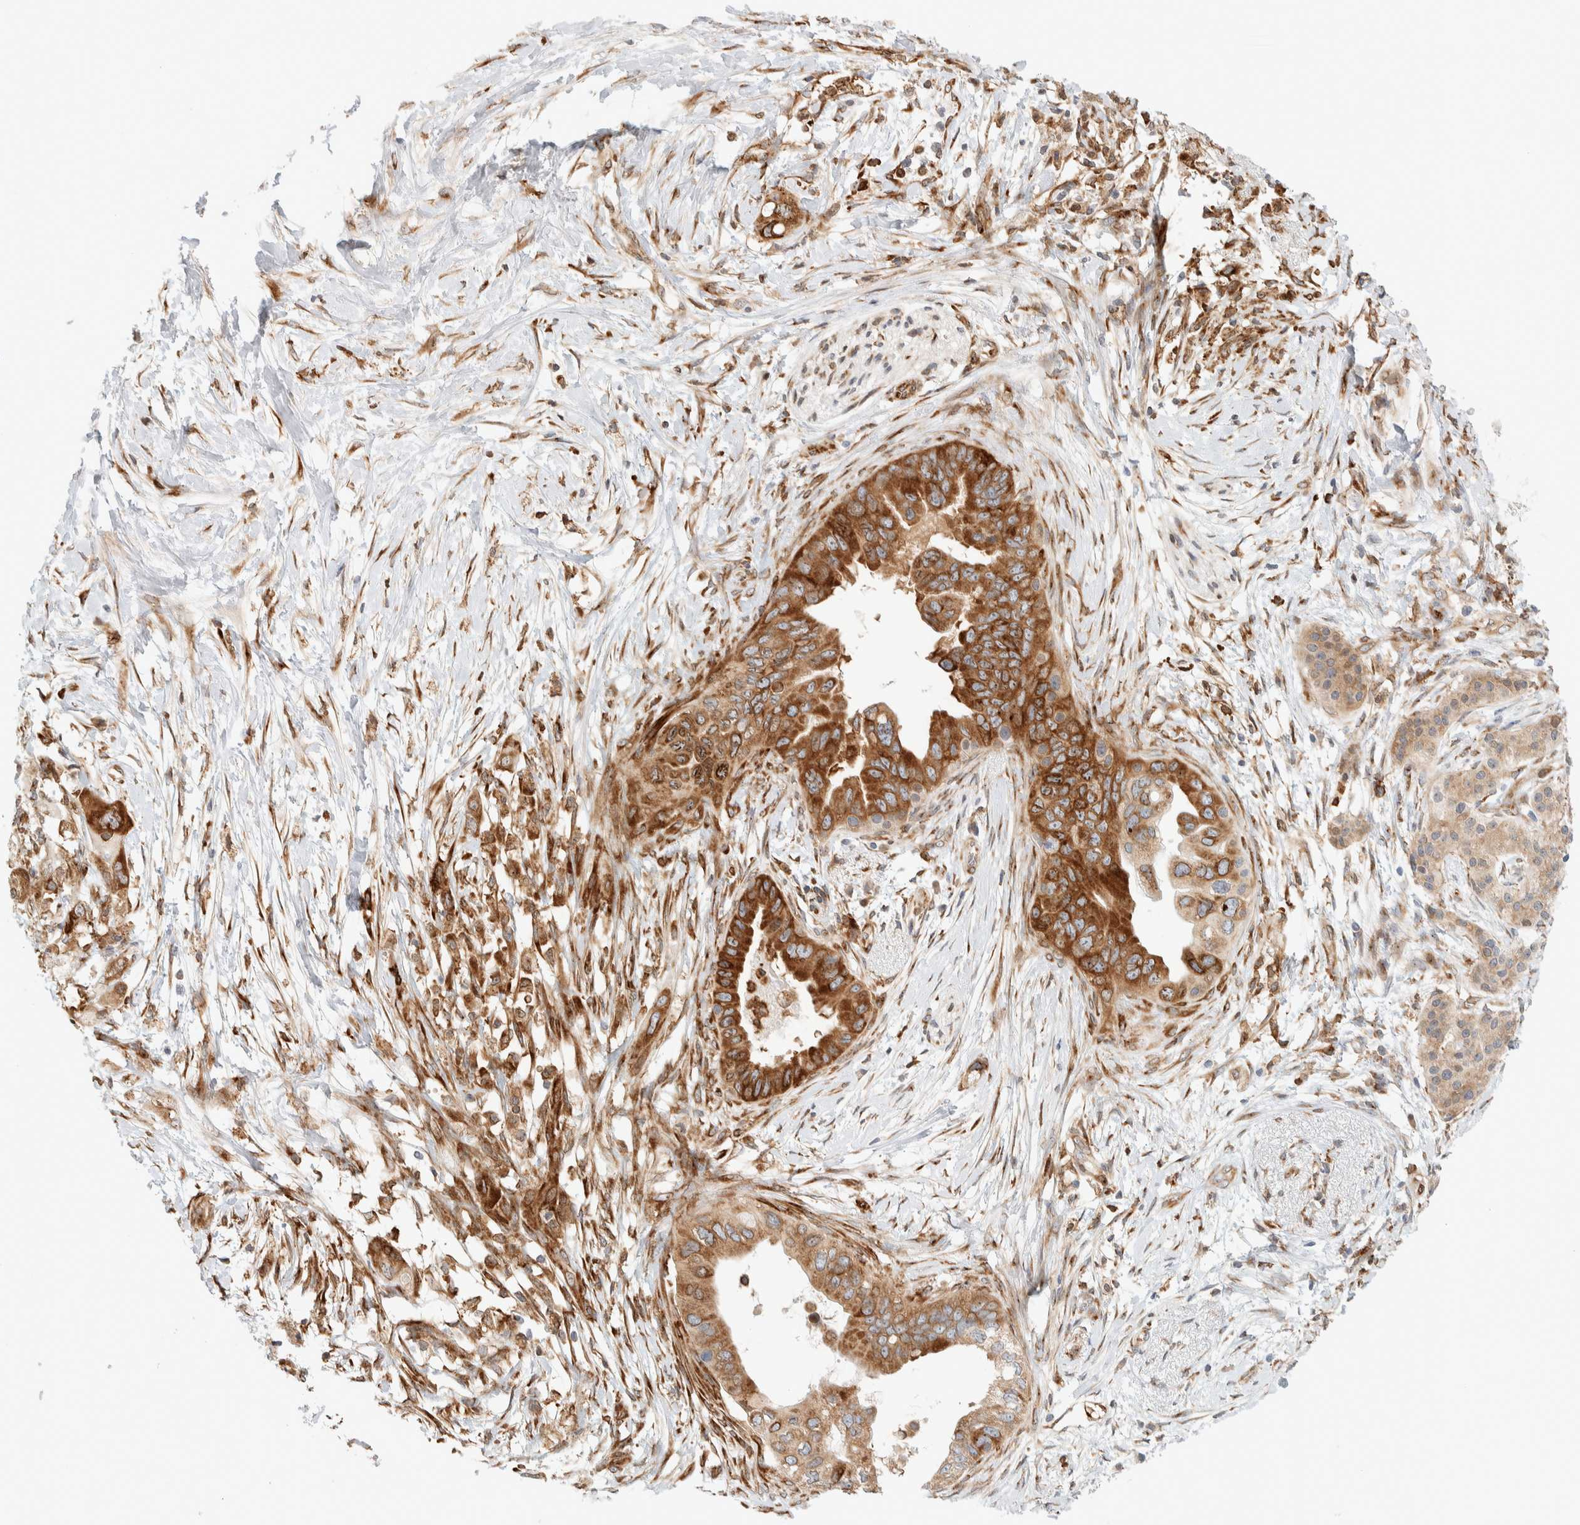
{"staining": {"intensity": "strong", "quantity": ">75%", "location": "cytoplasmic/membranous"}, "tissue": "pancreatic cancer", "cell_type": "Tumor cells", "image_type": "cancer", "snomed": [{"axis": "morphology", "description": "Adenocarcinoma, NOS"}, {"axis": "topography", "description": "Pancreas"}], "caption": "Human pancreatic cancer stained with a protein marker displays strong staining in tumor cells.", "gene": "LLGL2", "patient": {"sex": "female", "age": 56}}